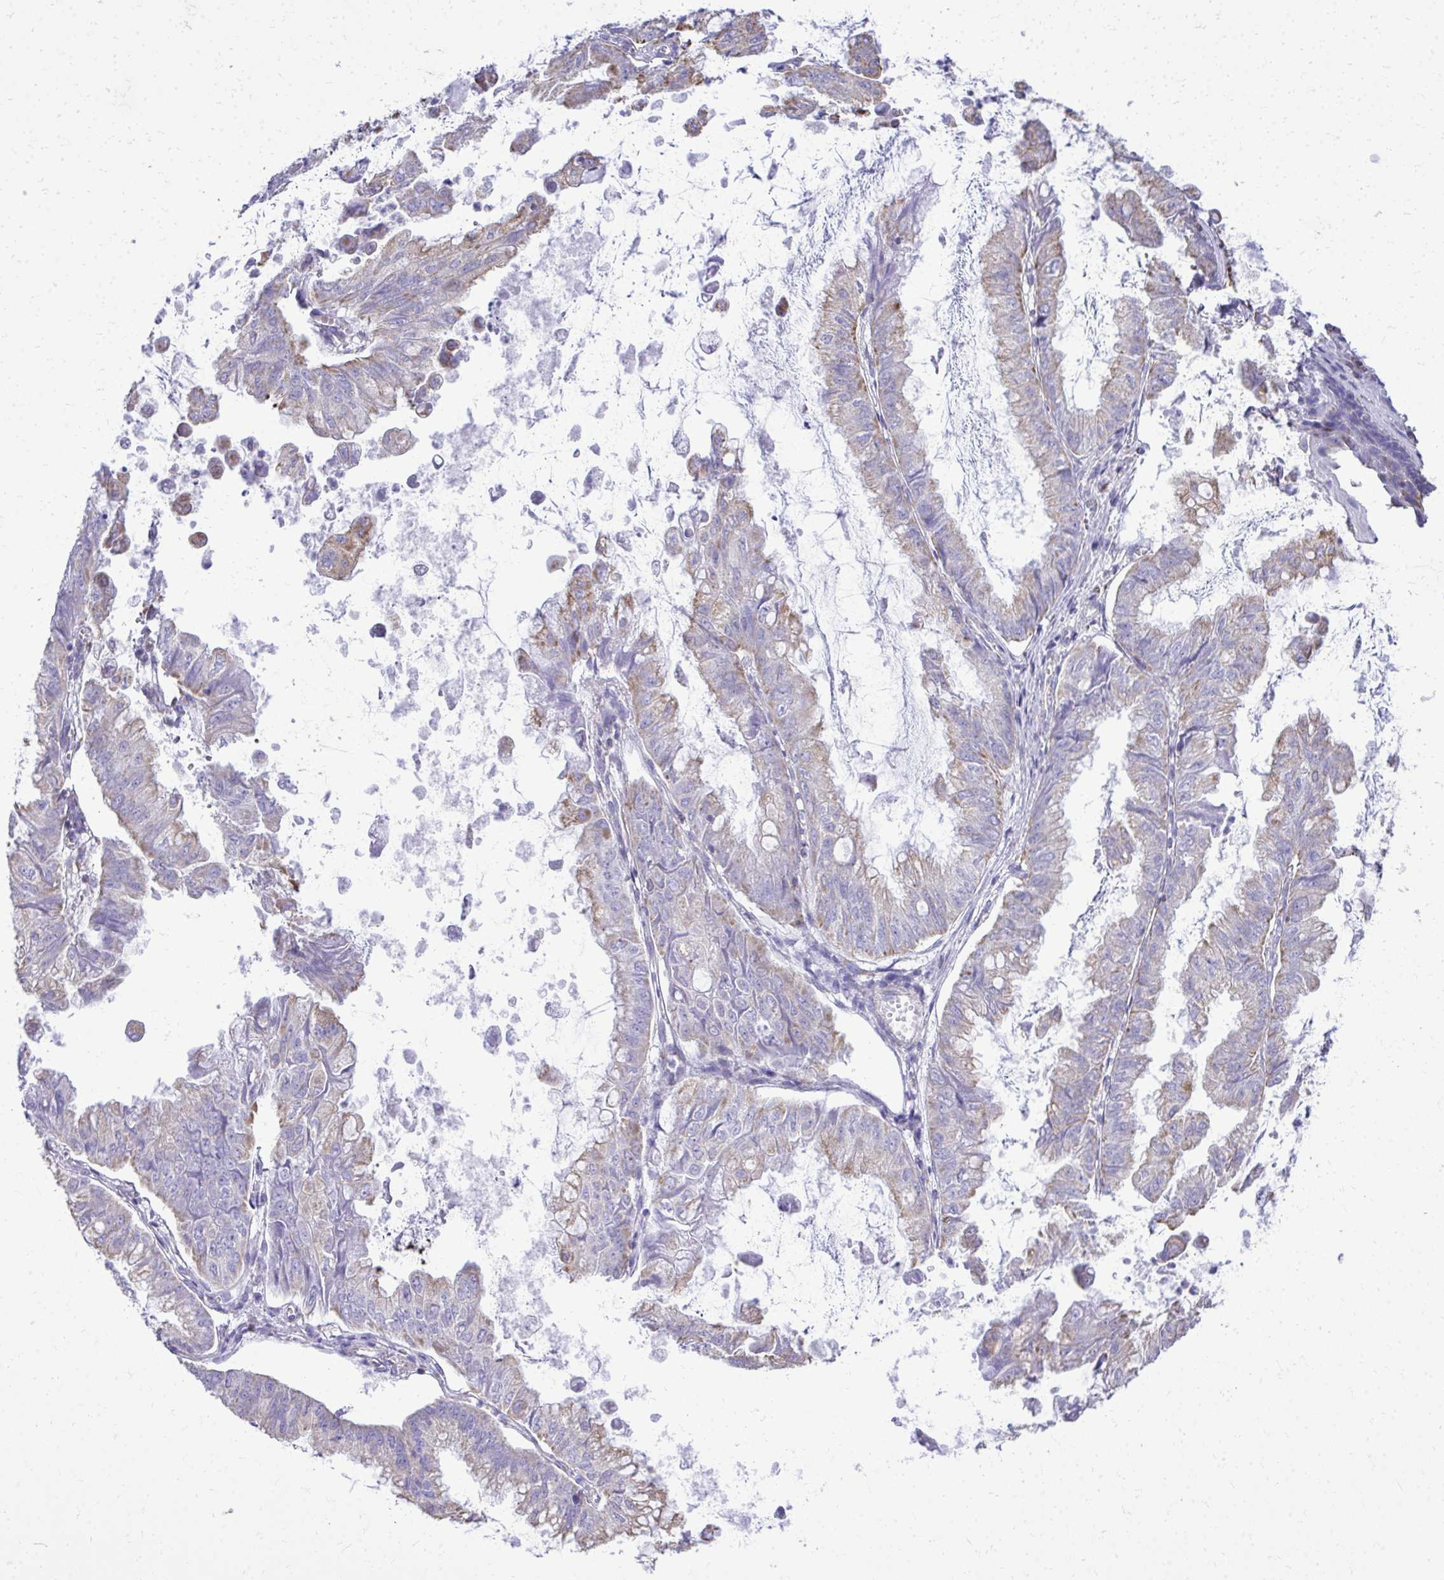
{"staining": {"intensity": "weak", "quantity": "25%-75%", "location": "cytoplasmic/membranous"}, "tissue": "stomach cancer", "cell_type": "Tumor cells", "image_type": "cancer", "snomed": [{"axis": "morphology", "description": "Adenocarcinoma, NOS"}, {"axis": "topography", "description": "Stomach, upper"}], "caption": "Human stomach adenocarcinoma stained for a protein (brown) demonstrates weak cytoplasmic/membranous positive staining in approximately 25%-75% of tumor cells.", "gene": "MPZL2", "patient": {"sex": "male", "age": 80}}